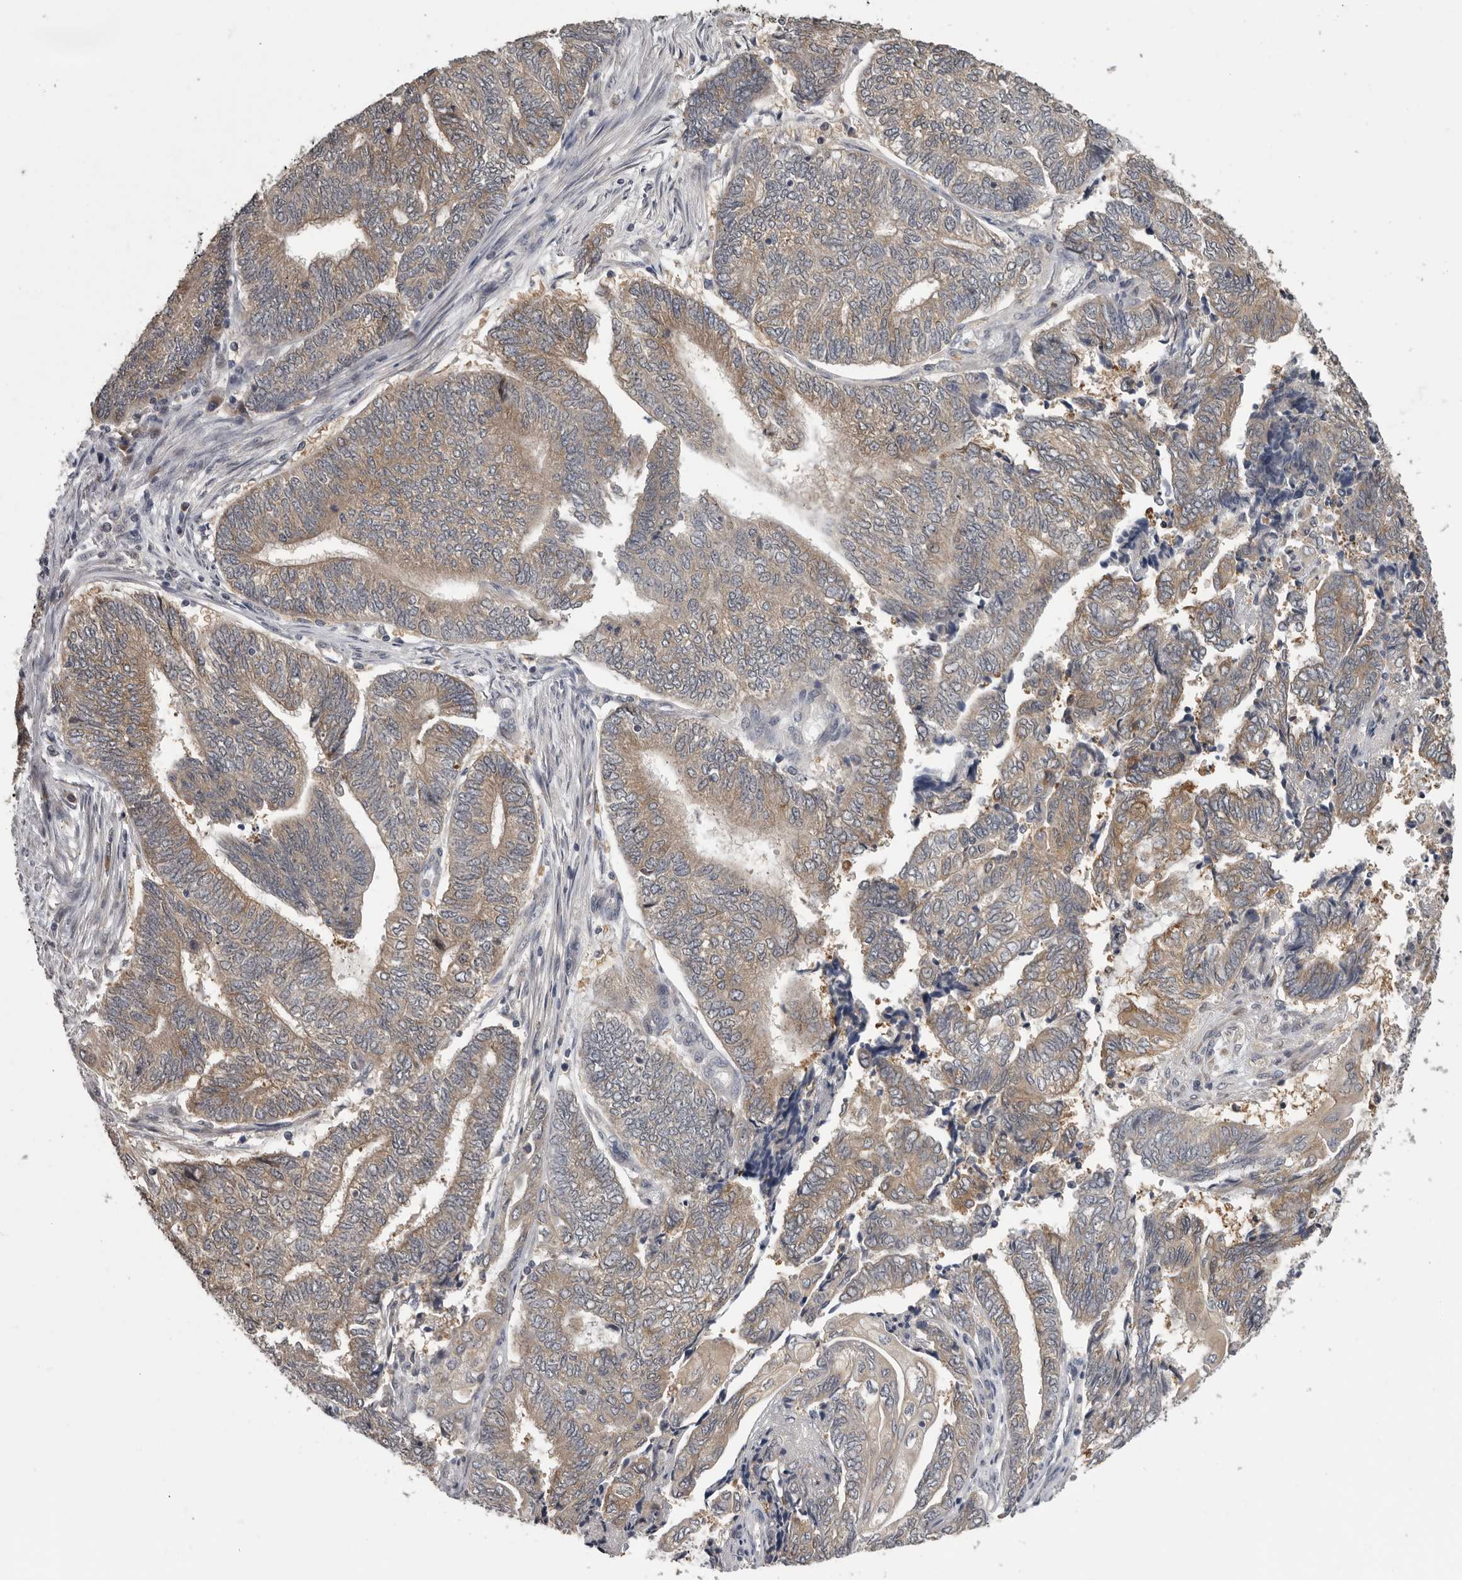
{"staining": {"intensity": "moderate", "quantity": ">75%", "location": "cytoplasmic/membranous"}, "tissue": "endometrial cancer", "cell_type": "Tumor cells", "image_type": "cancer", "snomed": [{"axis": "morphology", "description": "Adenocarcinoma, NOS"}, {"axis": "topography", "description": "Uterus"}, {"axis": "topography", "description": "Endometrium"}], "caption": "The histopathology image demonstrates staining of endometrial cancer, revealing moderate cytoplasmic/membranous protein positivity (brown color) within tumor cells.", "gene": "RALGPS2", "patient": {"sex": "female", "age": 70}}